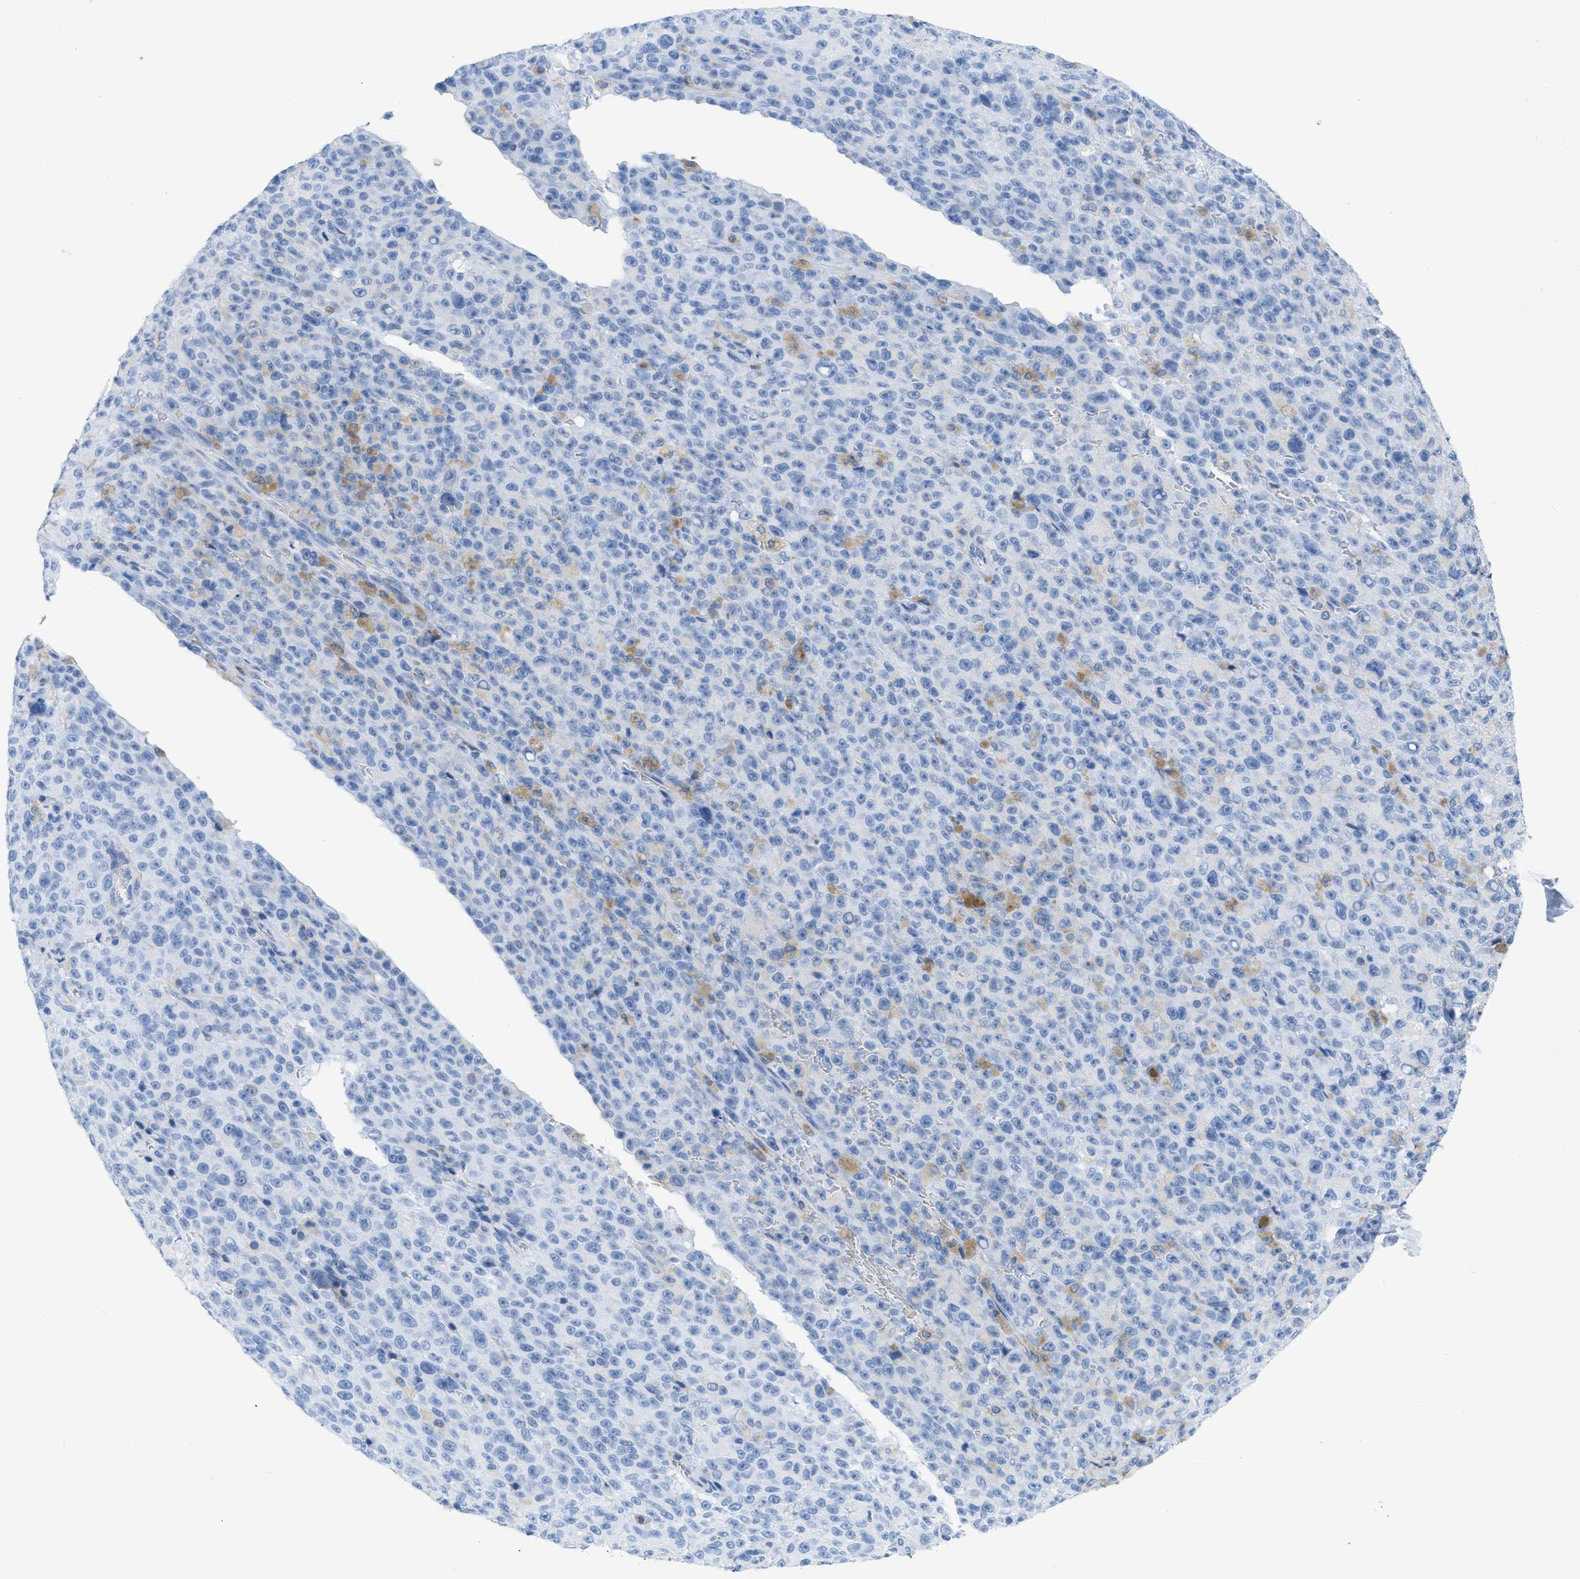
{"staining": {"intensity": "negative", "quantity": "none", "location": "none"}, "tissue": "melanoma", "cell_type": "Tumor cells", "image_type": "cancer", "snomed": [{"axis": "morphology", "description": "Malignant melanoma, NOS"}, {"axis": "topography", "description": "Skin"}], "caption": "Protein analysis of malignant melanoma shows no significant staining in tumor cells.", "gene": "ASGR1", "patient": {"sex": "female", "age": 82}}